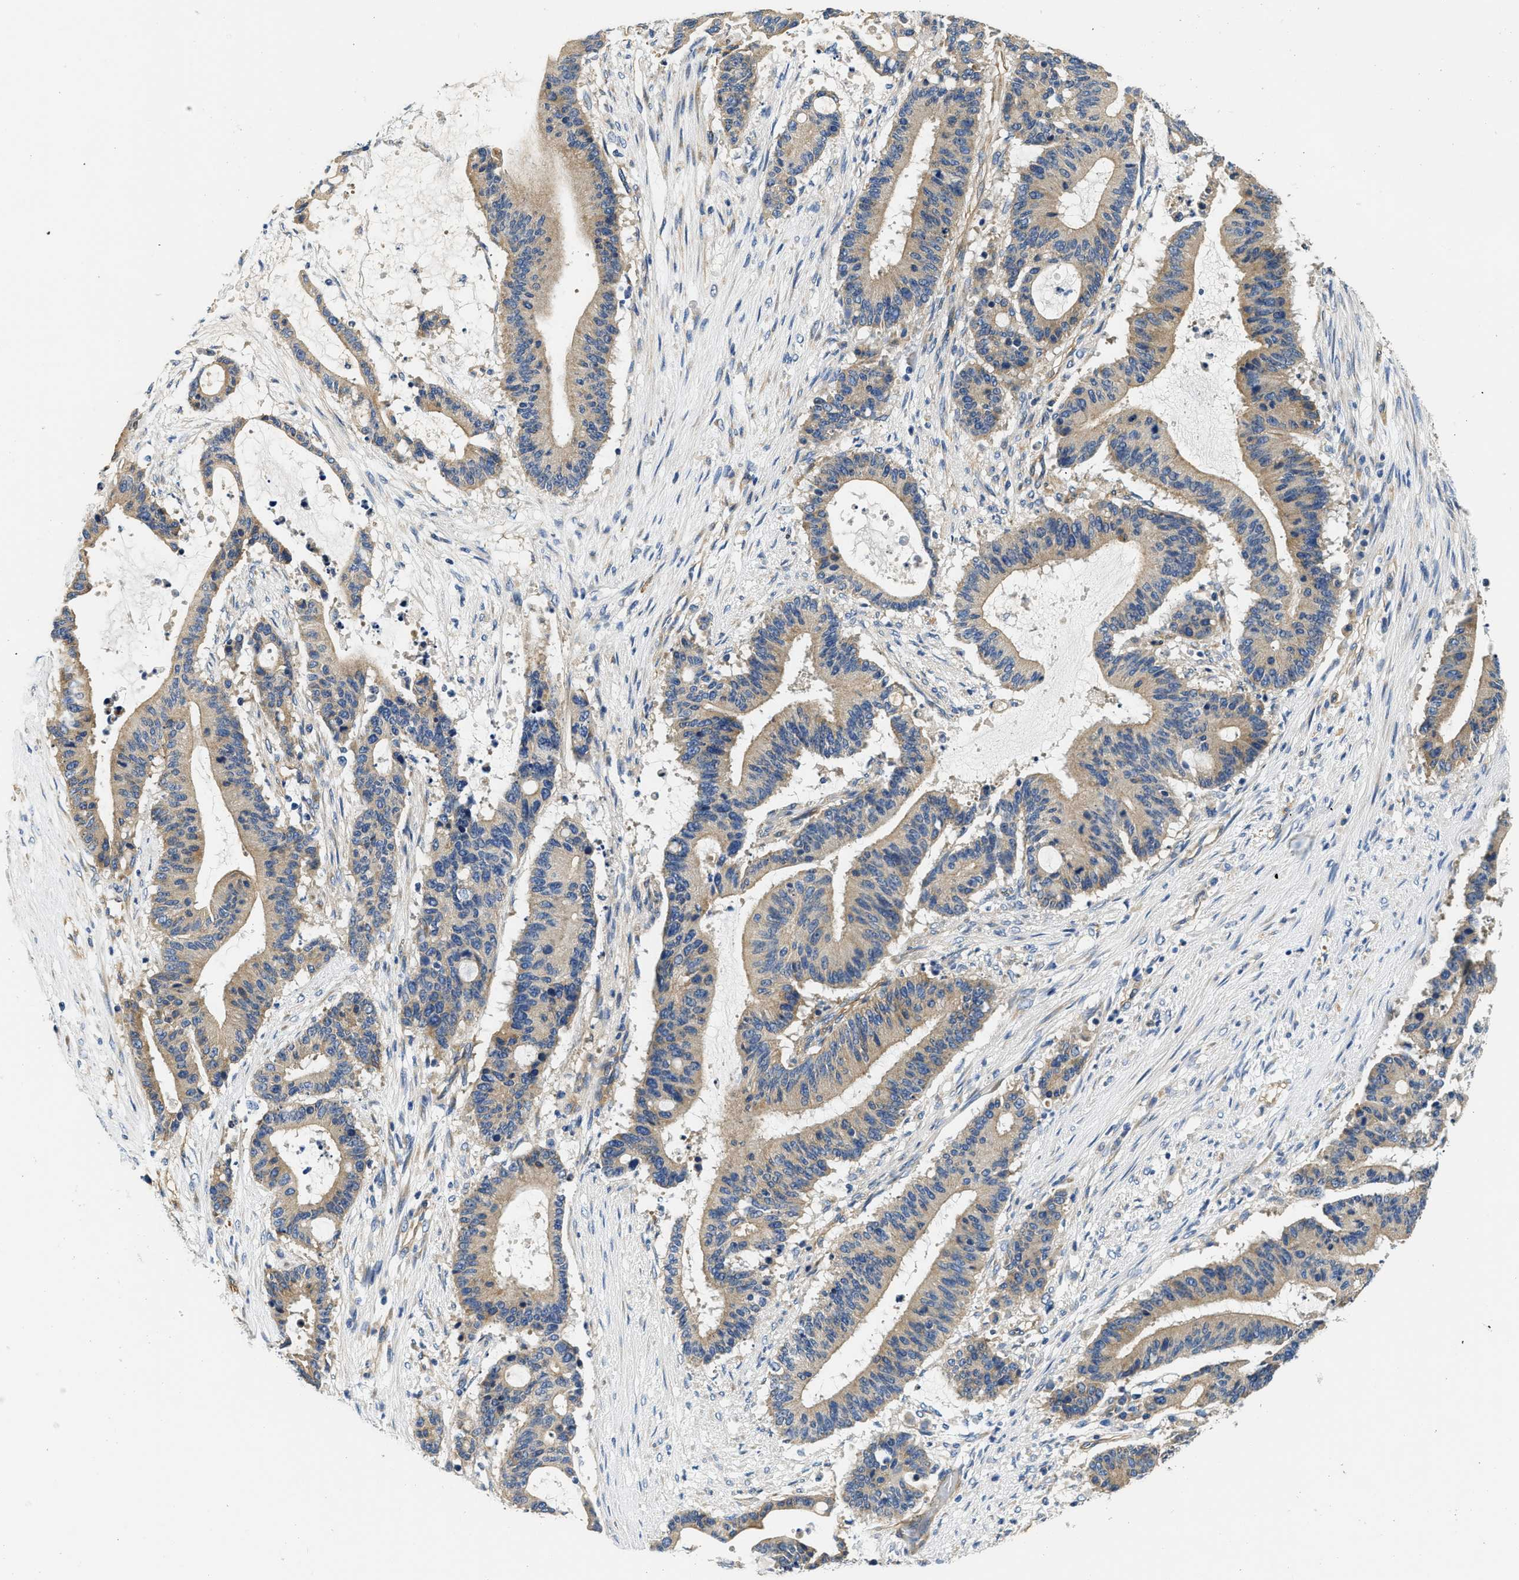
{"staining": {"intensity": "moderate", "quantity": ">75%", "location": "cytoplasmic/membranous"}, "tissue": "liver cancer", "cell_type": "Tumor cells", "image_type": "cancer", "snomed": [{"axis": "morphology", "description": "Cholangiocarcinoma"}, {"axis": "topography", "description": "Liver"}], "caption": "Immunohistochemistry histopathology image of liver cancer (cholangiocarcinoma) stained for a protein (brown), which displays medium levels of moderate cytoplasmic/membranous staining in about >75% of tumor cells.", "gene": "CSDE1", "patient": {"sex": "female", "age": 73}}